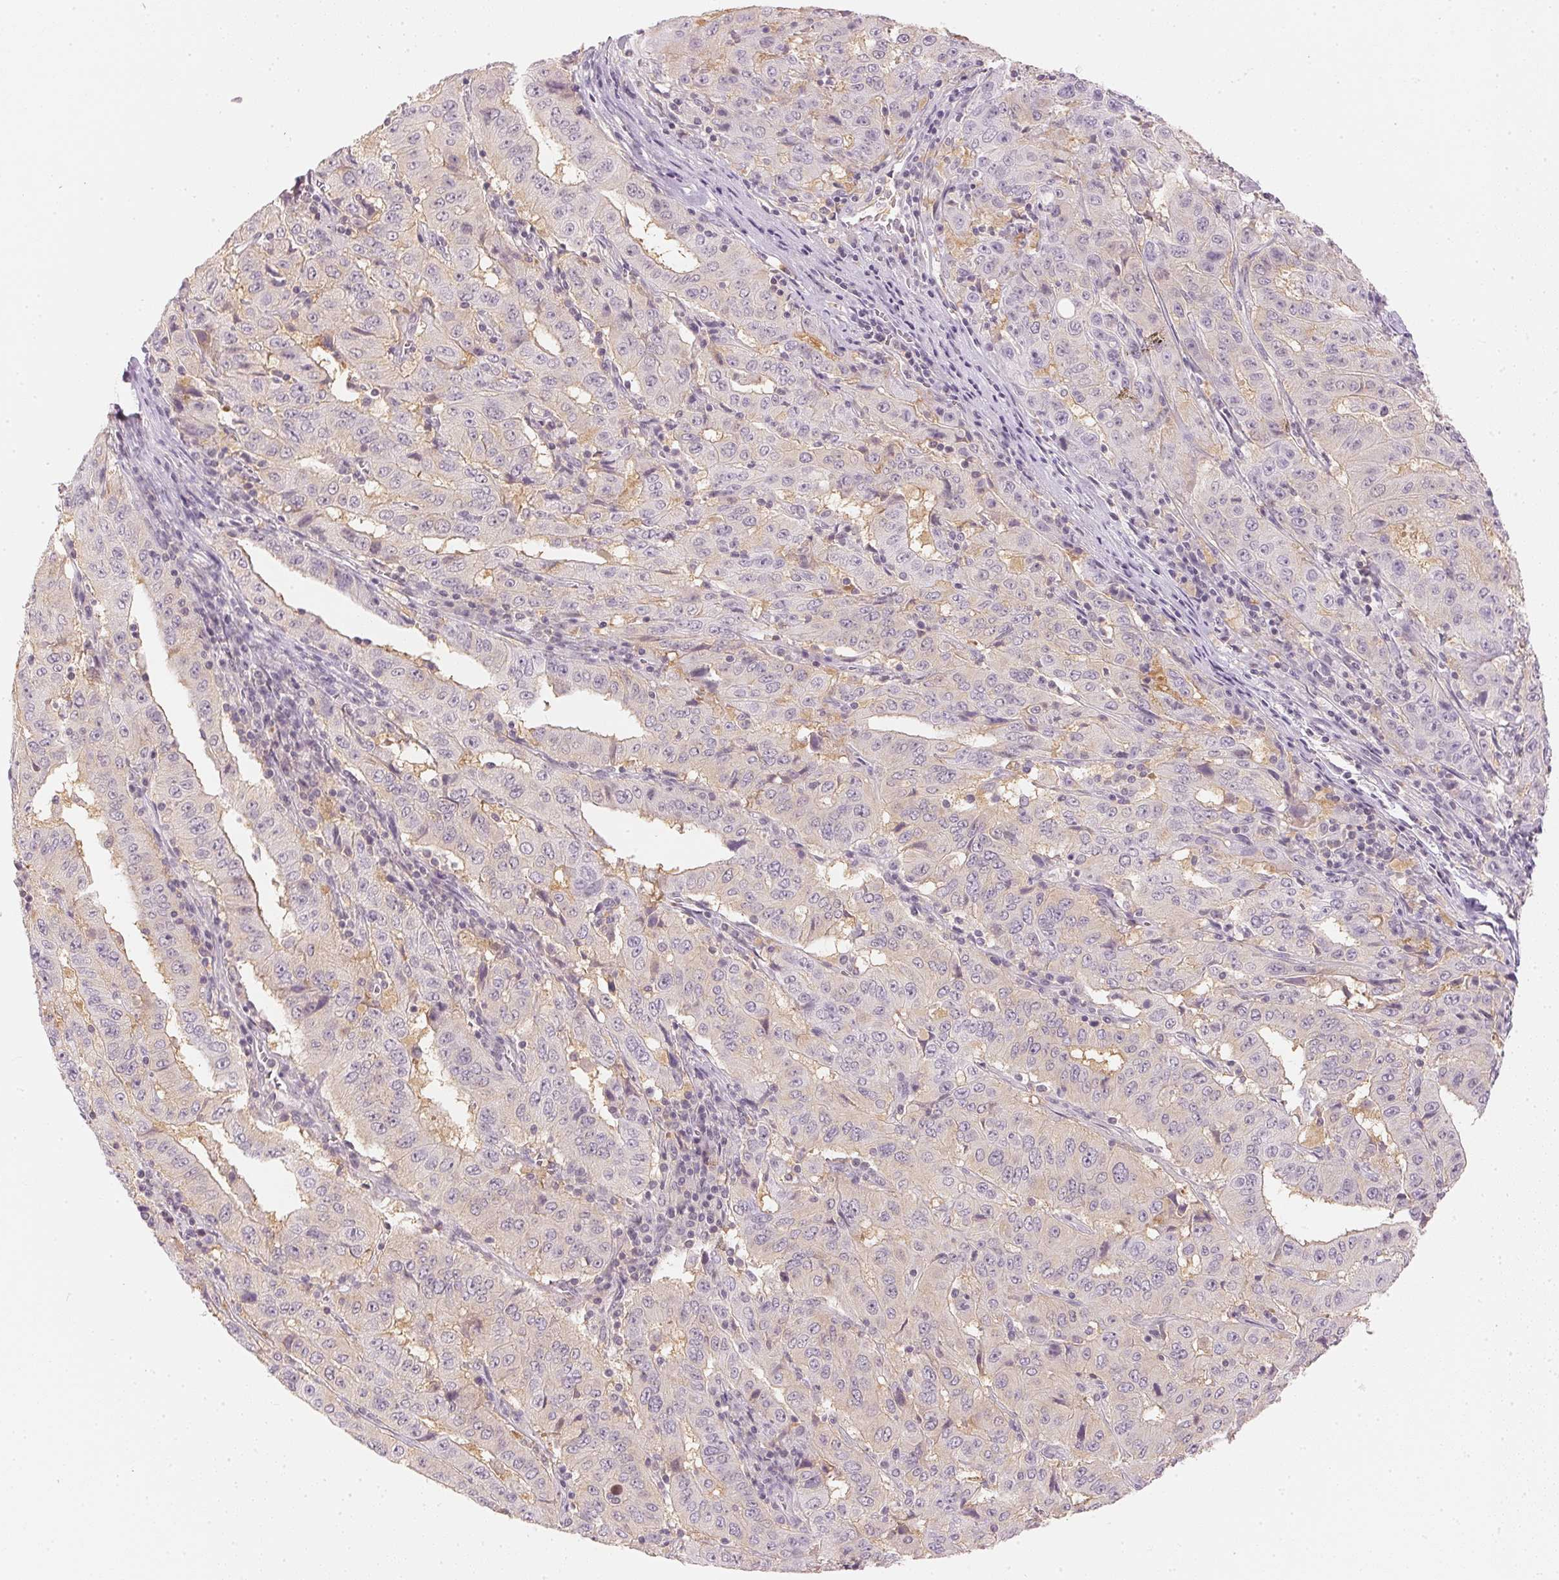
{"staining": {"intensity": "weak", "quantity": "<25%", "location": "cytoplasmic/membranous"}, "tissue": "pancreatic cancer", "cell_type": "Tumor cells", "image_type": "cancer", "snomed": [{"axis": "morphology", "description": "Adenocarcinoma, NOS"}, {"axis": "topography", "description": "Pancreas"}], "caption": "This micrograph is of pancreatic cancer (adenocarcinoma) stained with IHC to label a protein in brown with the nuclei are counter-stained blue. There is no positivity in tumor cells. Brightfield microscopy of immunohistochemistry stained with DAB (brown) and hematoxylin (blue), captured at high magnification.", "gene": "KPRP", "patient": {"sex": "male", "age": 63}}